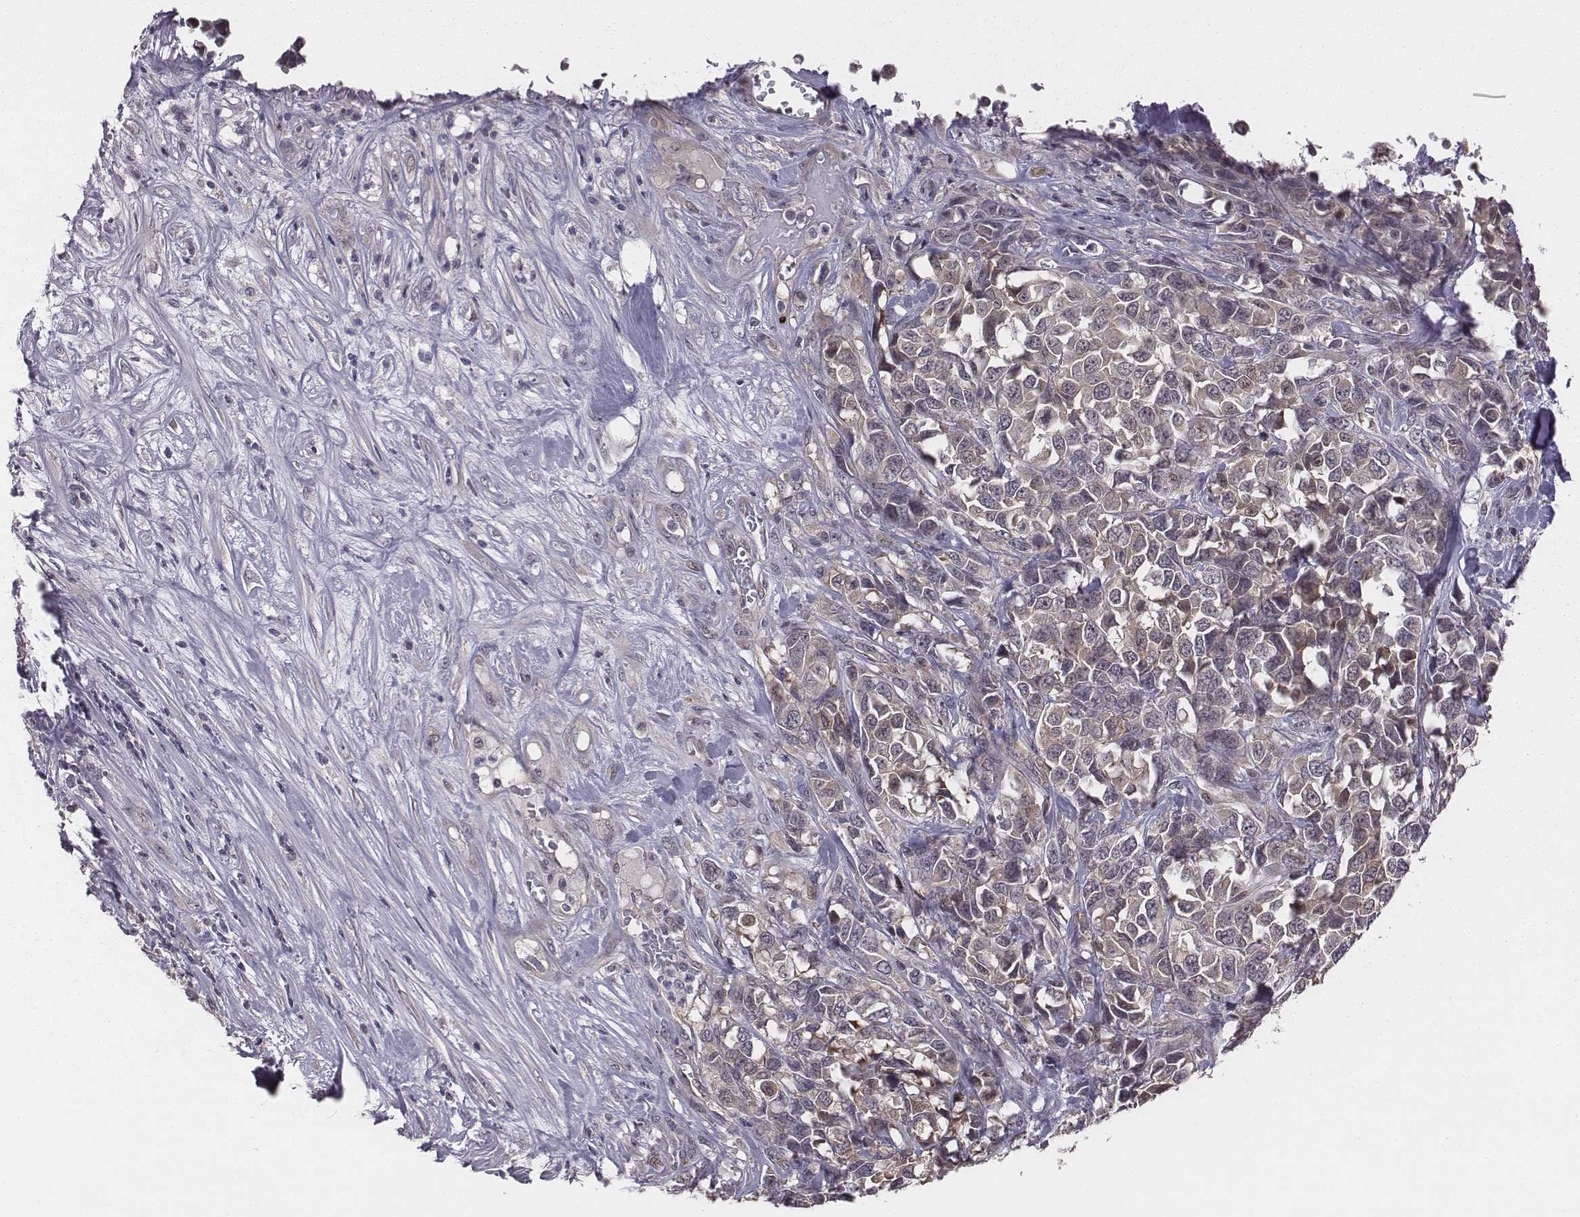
{"staining": {"intensity": "weak", "quantity": ">75%", "location": "cytoplasmic/membranous"}, "tissue": "melanoma", "cell_type": "Tumor cells", "image_type": "cancer", "snomed": [{"axis": "morphology", "description": "Malignant melanoma, Metastatic site"}, {"axis": "topography", "description": "Skin"}], "caption": "Immunohistochemistry (IHC) micrograph of neoplastic tissue: melanoma stained using immunohistochemistry (IHC) exhibits low levels of weak protein expression localized specifically in the cytoplasmic/membranous of tumor cells, appearing as a cytoplasmic/membranous brown color.", "gene": "SMURF2", "patient": {"sex": "male", "age": 84}}